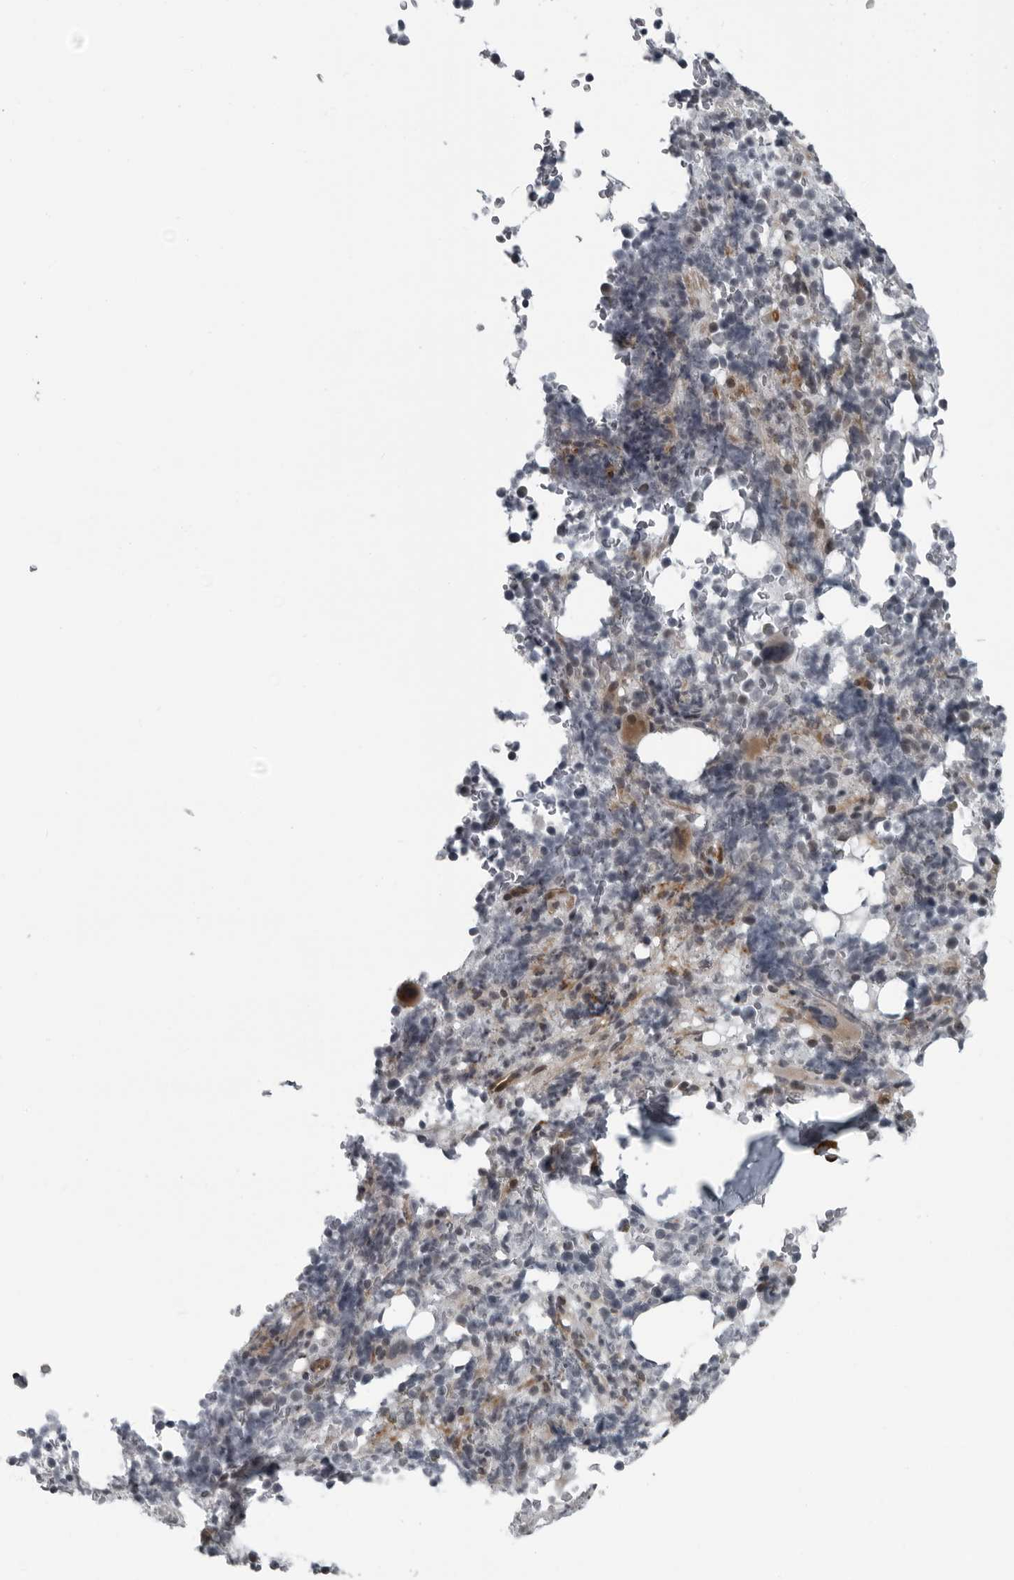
{"staining": {"intensity": "moderate", "quantity": "<25%", "location": "cytoplasmic/membranous"}, "tissue": "bone marrow", "cell_type": "Hematopoietic cells", "image_type": "normal", "snomed": [{"axis": "morphology", "description": "Normal tissue, NOS"}, {"axis": "topography", "description": "Bone marrow"}], "caption": "The photomicrograph displays staining of normal bone marrow, revealing moderate cytoplasmic/membranous protein expression (brown color) within hematopoietic cells.", "gene": "FAM102B", "patient": {"sex": "male", "age": 58}}